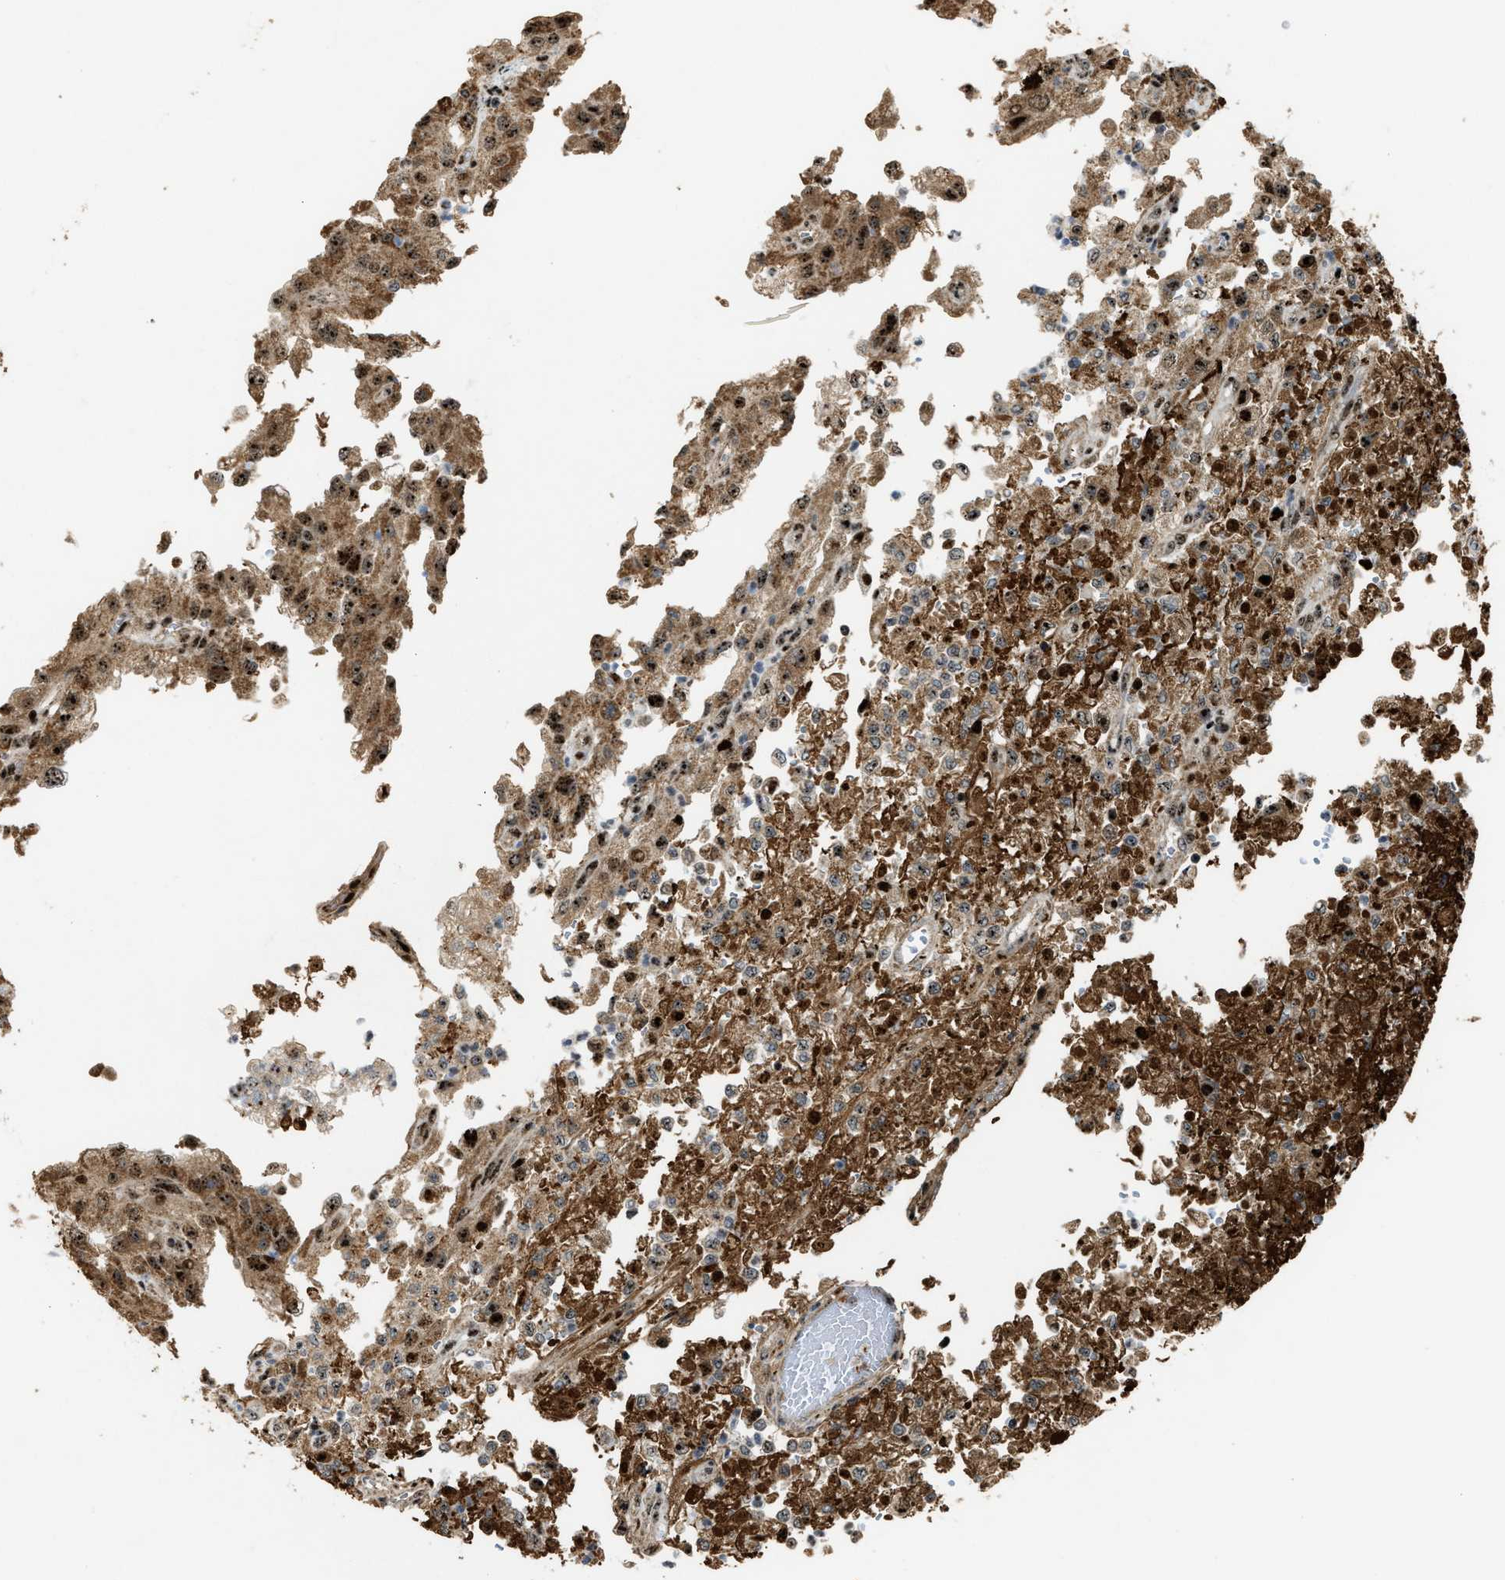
{"staining": {"intensity": "moderate", "quantity": ">75%", "location": "cytoplasmic/membranous,nuclear"}, "tissue": "renal cancer", "cell_type": "Tumor cells", "image_type": "cancer", "snomed": [{"axis": "morphology", "description": "Adenocarcinoma, NOS"}, {"axis": "topography", "description": "Kidney"}], "caption": "Tumor cells reveal medium levels of moderate cytoplasmic/membranous and nuclear positivity in about >75% of cells in human adenocarcinoma (renal).", "gene": "ZNF687", "patient": {"sex": "female", "age": 54}}